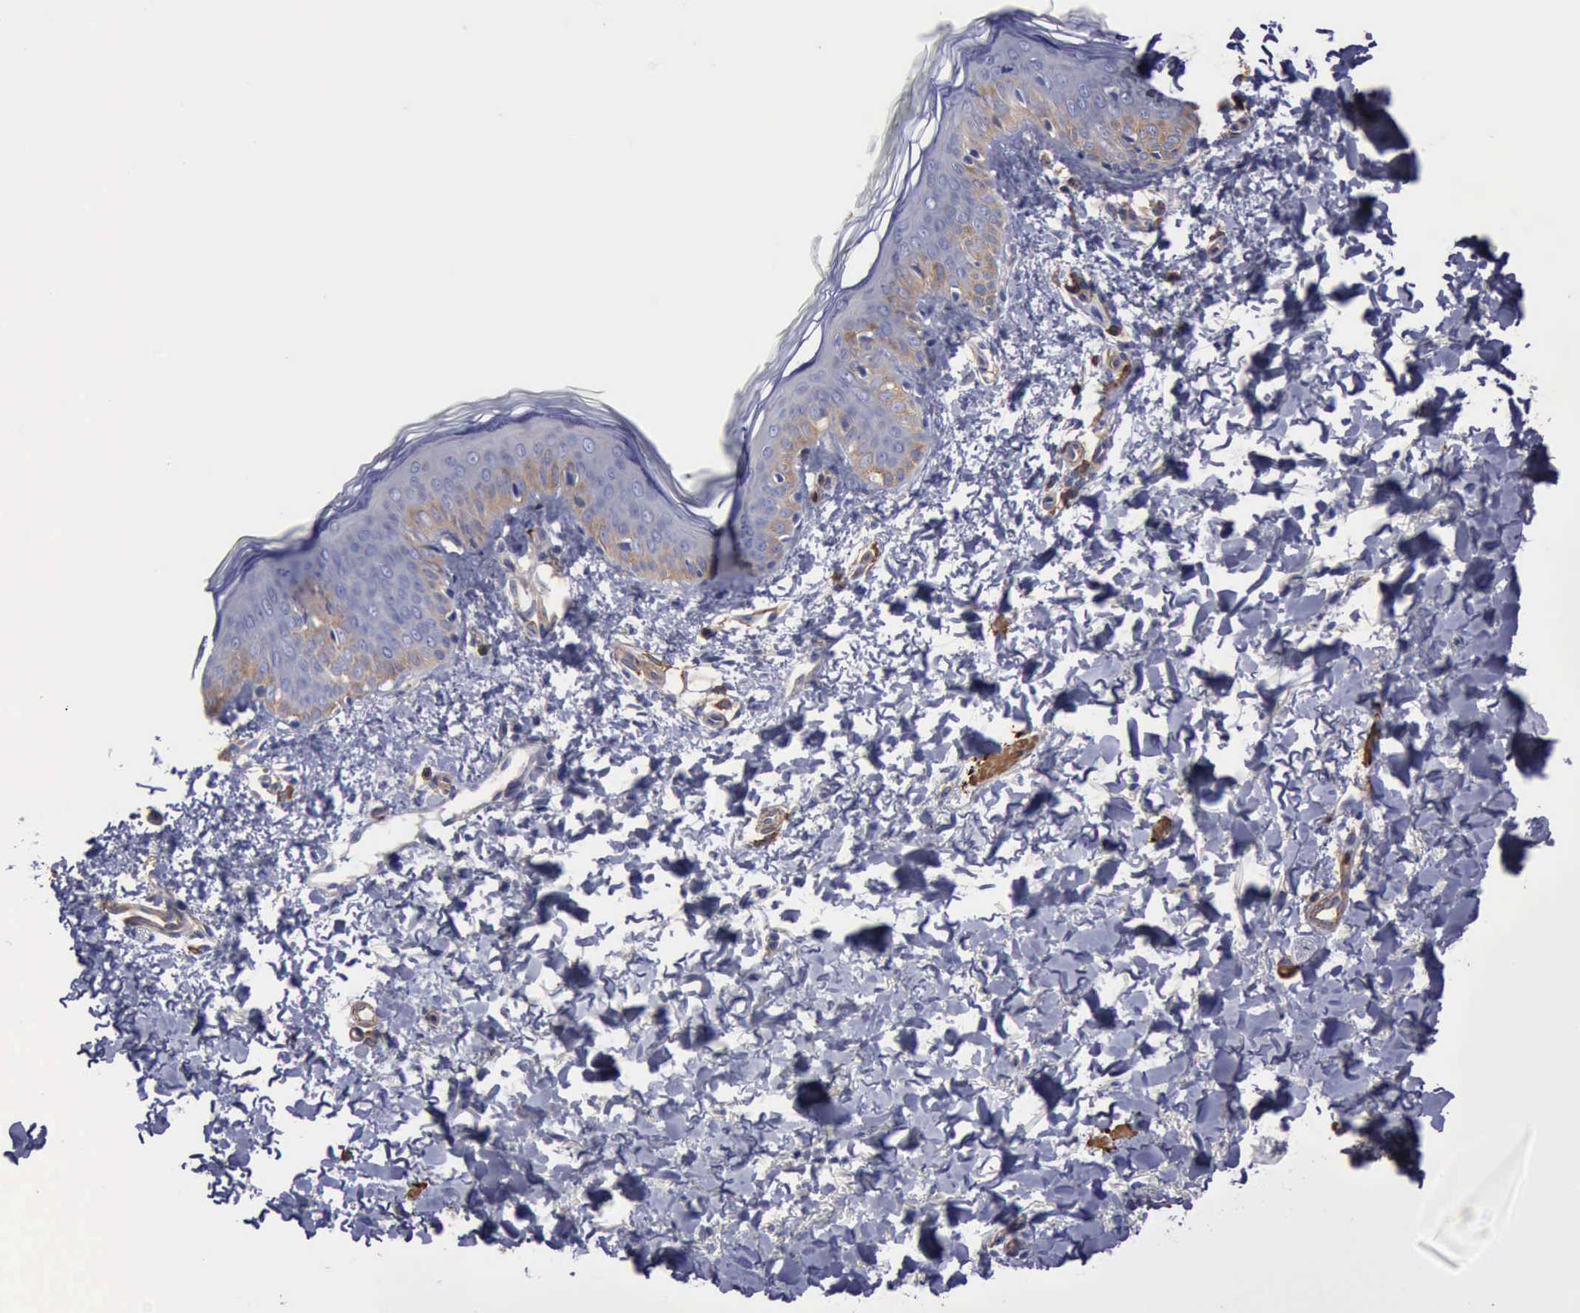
{"staining": {"intensity": "negative", "quantity": "none", "location": "none"}, "tissue": "skin", "cell_type": "Fibroblasts", "image_type": "normal", "snomed": [{"axis": "morphology", "description": "Normal tissue, NOS"}, {"axis": "topography", "description": "Skin"}], "caption": "An IHC photomicrograph of unremarkable skin is shown. There is no staining in fibroblasts of skin.", "gene": "FLNA", "patient": {"sex": "female", "age": 4}}